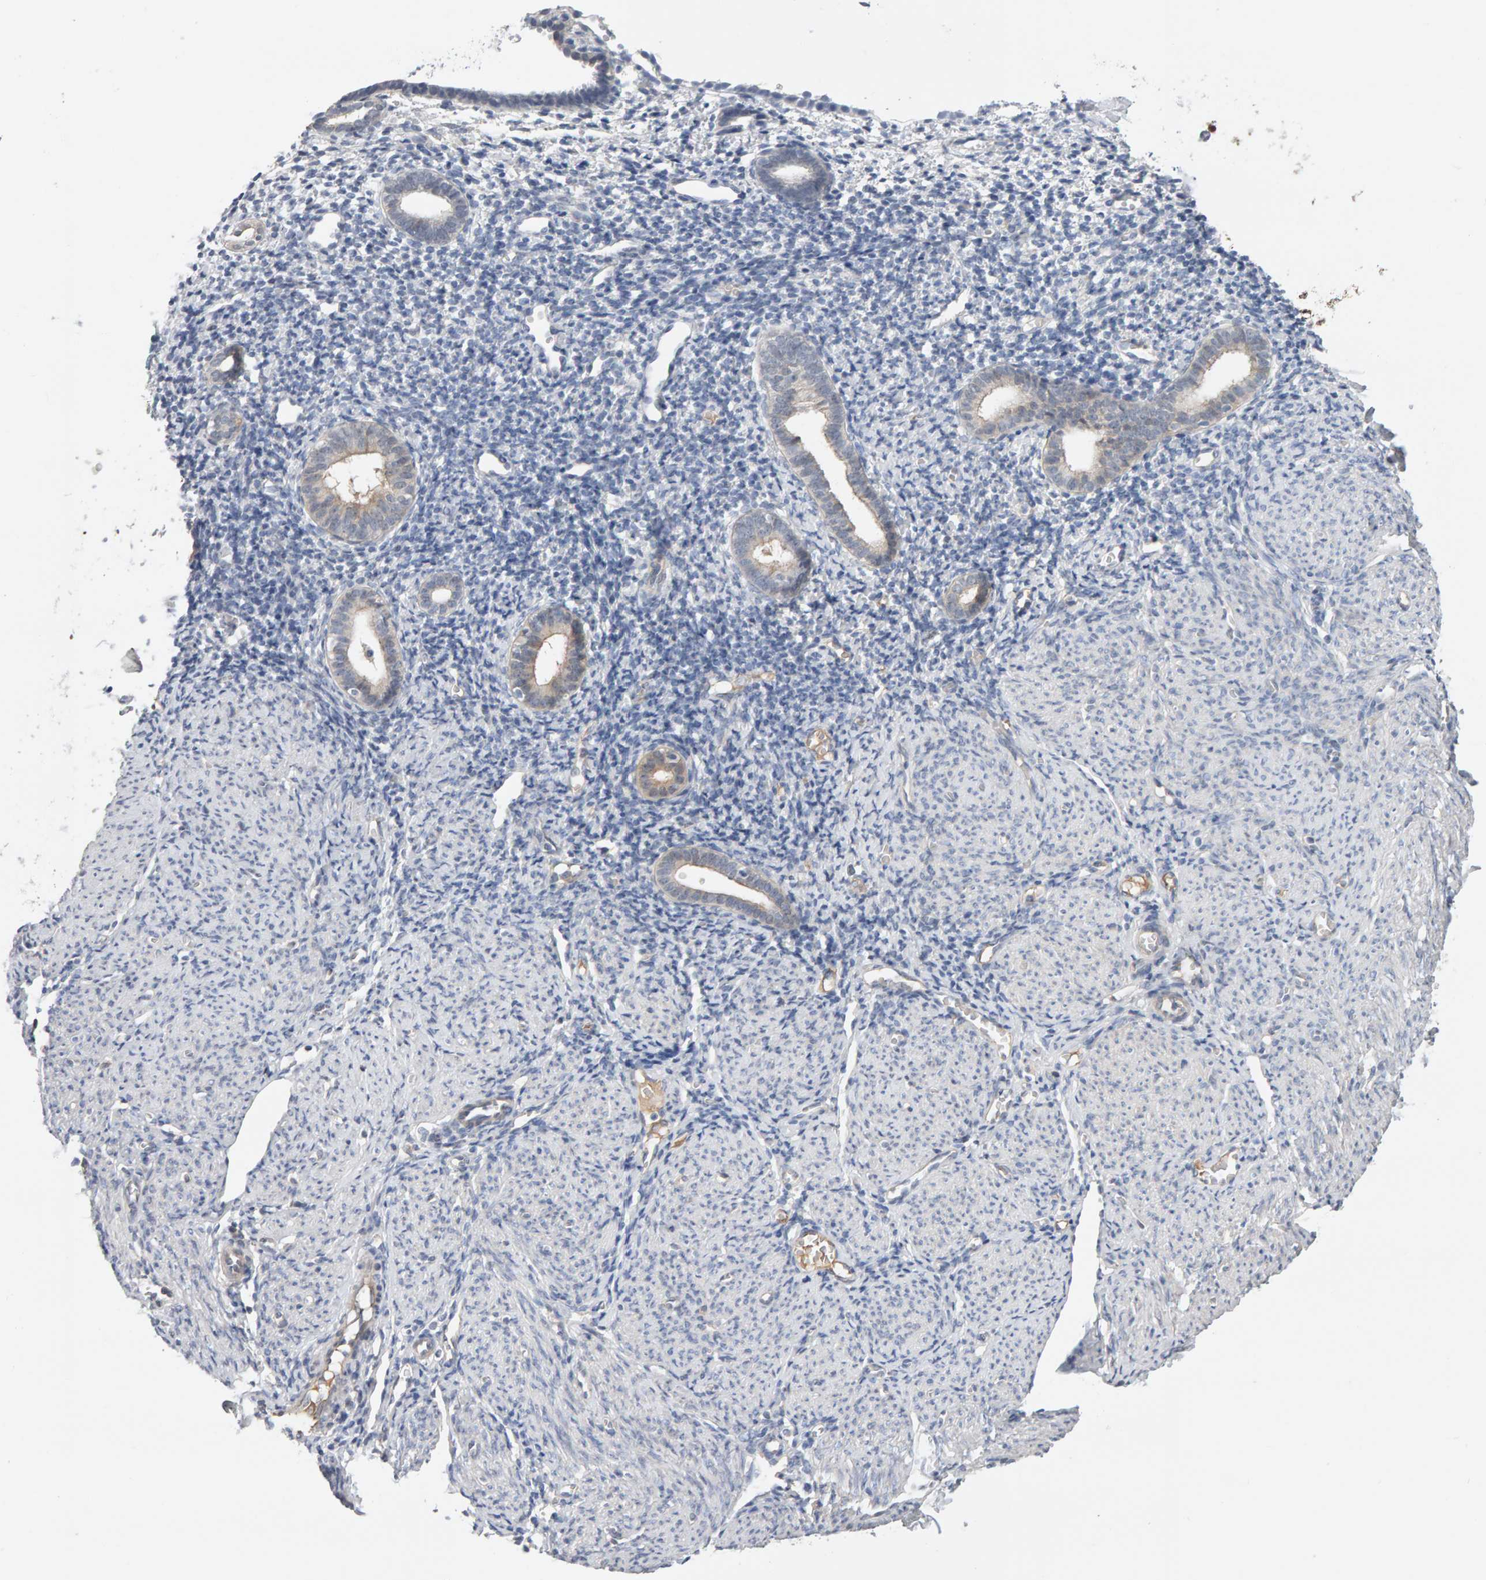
{"staining": {"intensity": "negative", "quantity": "none", "location": "none"}, "tissue": "endometrium", "cell_type": "Cells in endometrial stroma", "image_type": "normal", "snomed": [{"axis": "morphology", "description": "Normal tissue, NOS"}, {"axis": "morphology", "description": "Adenocarcinoma, NOS"}, {"axis": "topography", "description": "Endometrium"}], "caption": "IHC of benign human endometrium reveals no staining in cells in endometrial stroma.", "gene": "GFUS", "patient": {"sex": "female", "age": 57}}